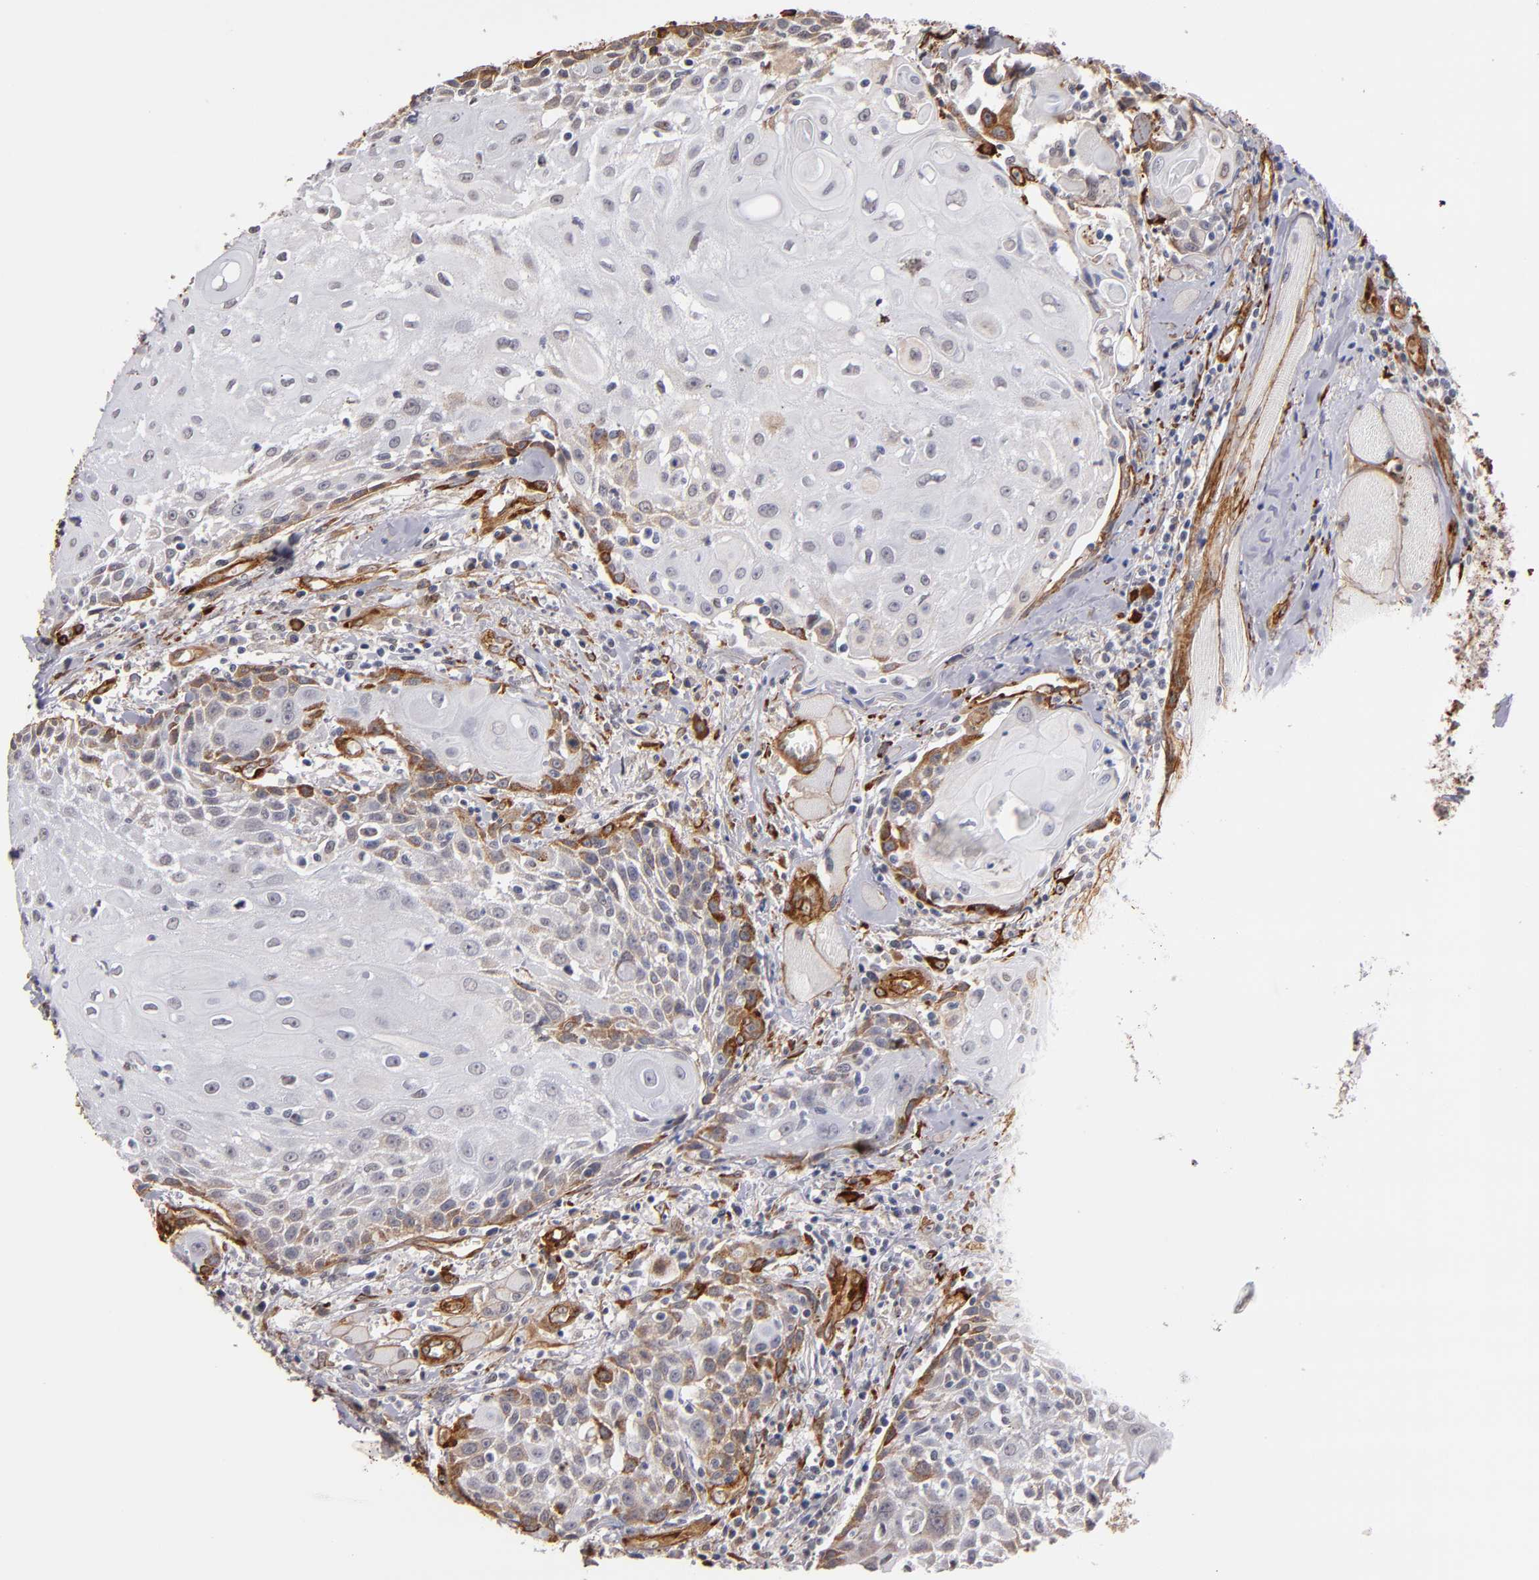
{"staining": {"intensity": "moderate", "quantity": "25%-75%", "location": "cytoplasmic/membranous"}, "tissue": "head and neck cancer", "cell_type": "Tumor cells", "image_type": "cancer", "snomed": [{"axis": "morphology", "description": "Squamous cell carcinoma, NOS"}, {"axis": "topography", "description": "Oral tissue"}, {"axis": "topography", "description": "Head-Neck"}], "caption": "Immunohistochemical staining of human head and neck cancer (squamous cell carcinoma) shows moderate cytoplasmic/membranous protein expression in about 25%-75% of tumor cells.", "gene": "LAMC1", "patient": {"sex": "female", "age": 82}}